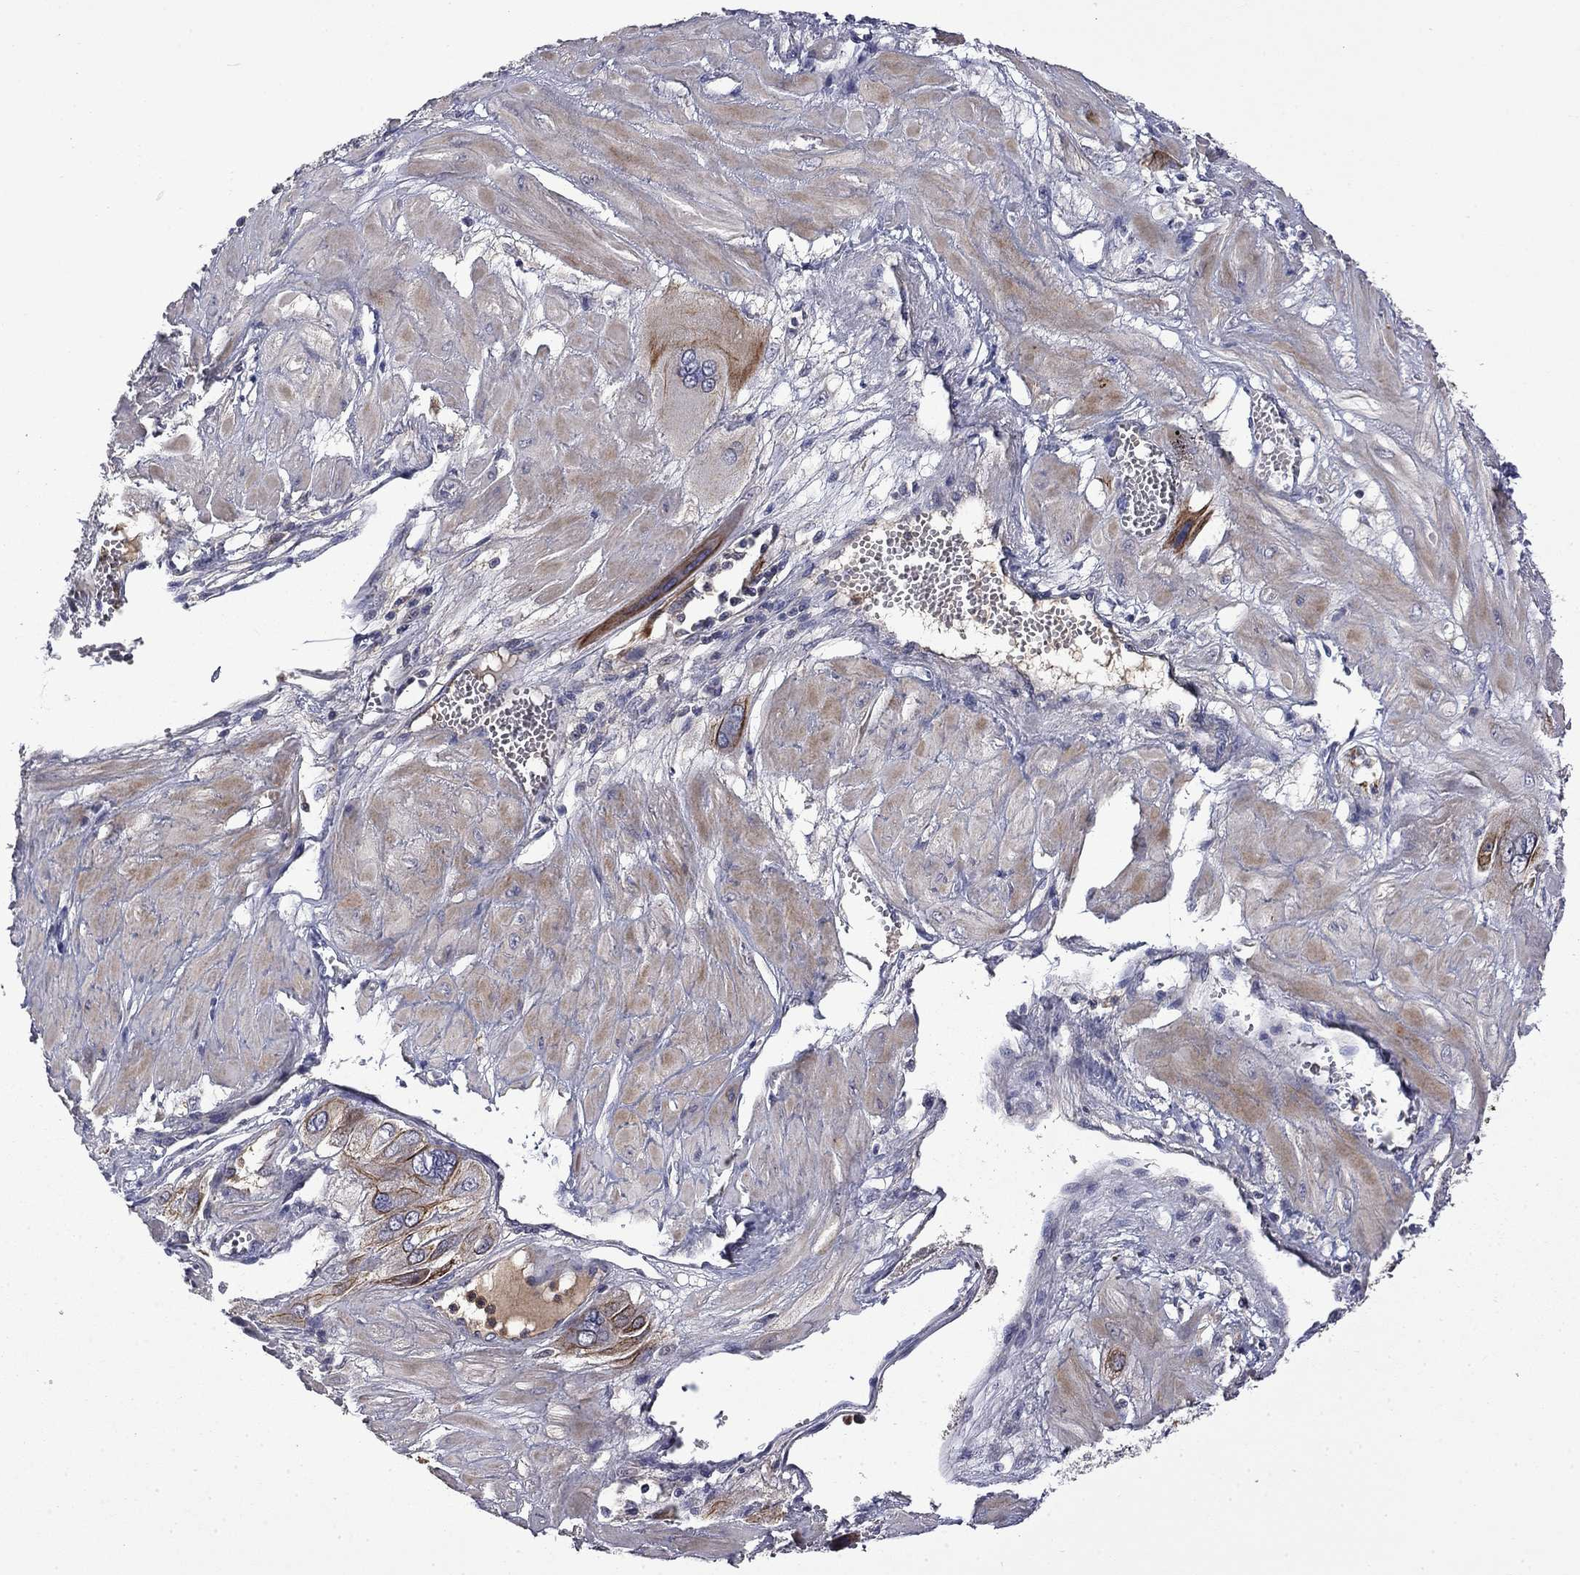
{"staining": {"intensity": "moderate", "quantity": "<25%", "location": "cytoplasmic/membranous"}, "tissue": "cervical cancer", "cell_type": "Tumor cells", "image_type": "cancer", "snomed": [{"axis": "morphology", "description": "Squamous cell carcinoma, NOS"}, {"axis": "topography", "description": "Cervix"}], "caption": "Tumor cells demonstrate moderate cytoplasmic/membranous expression in about <25% of cells in cervical cancer (squamous cell carcinoma). The protein is shown in brown color, while the nuclei are stained blue.", "gene": "CEACAM7", "patient": {"sex": "female", "age": 34}}